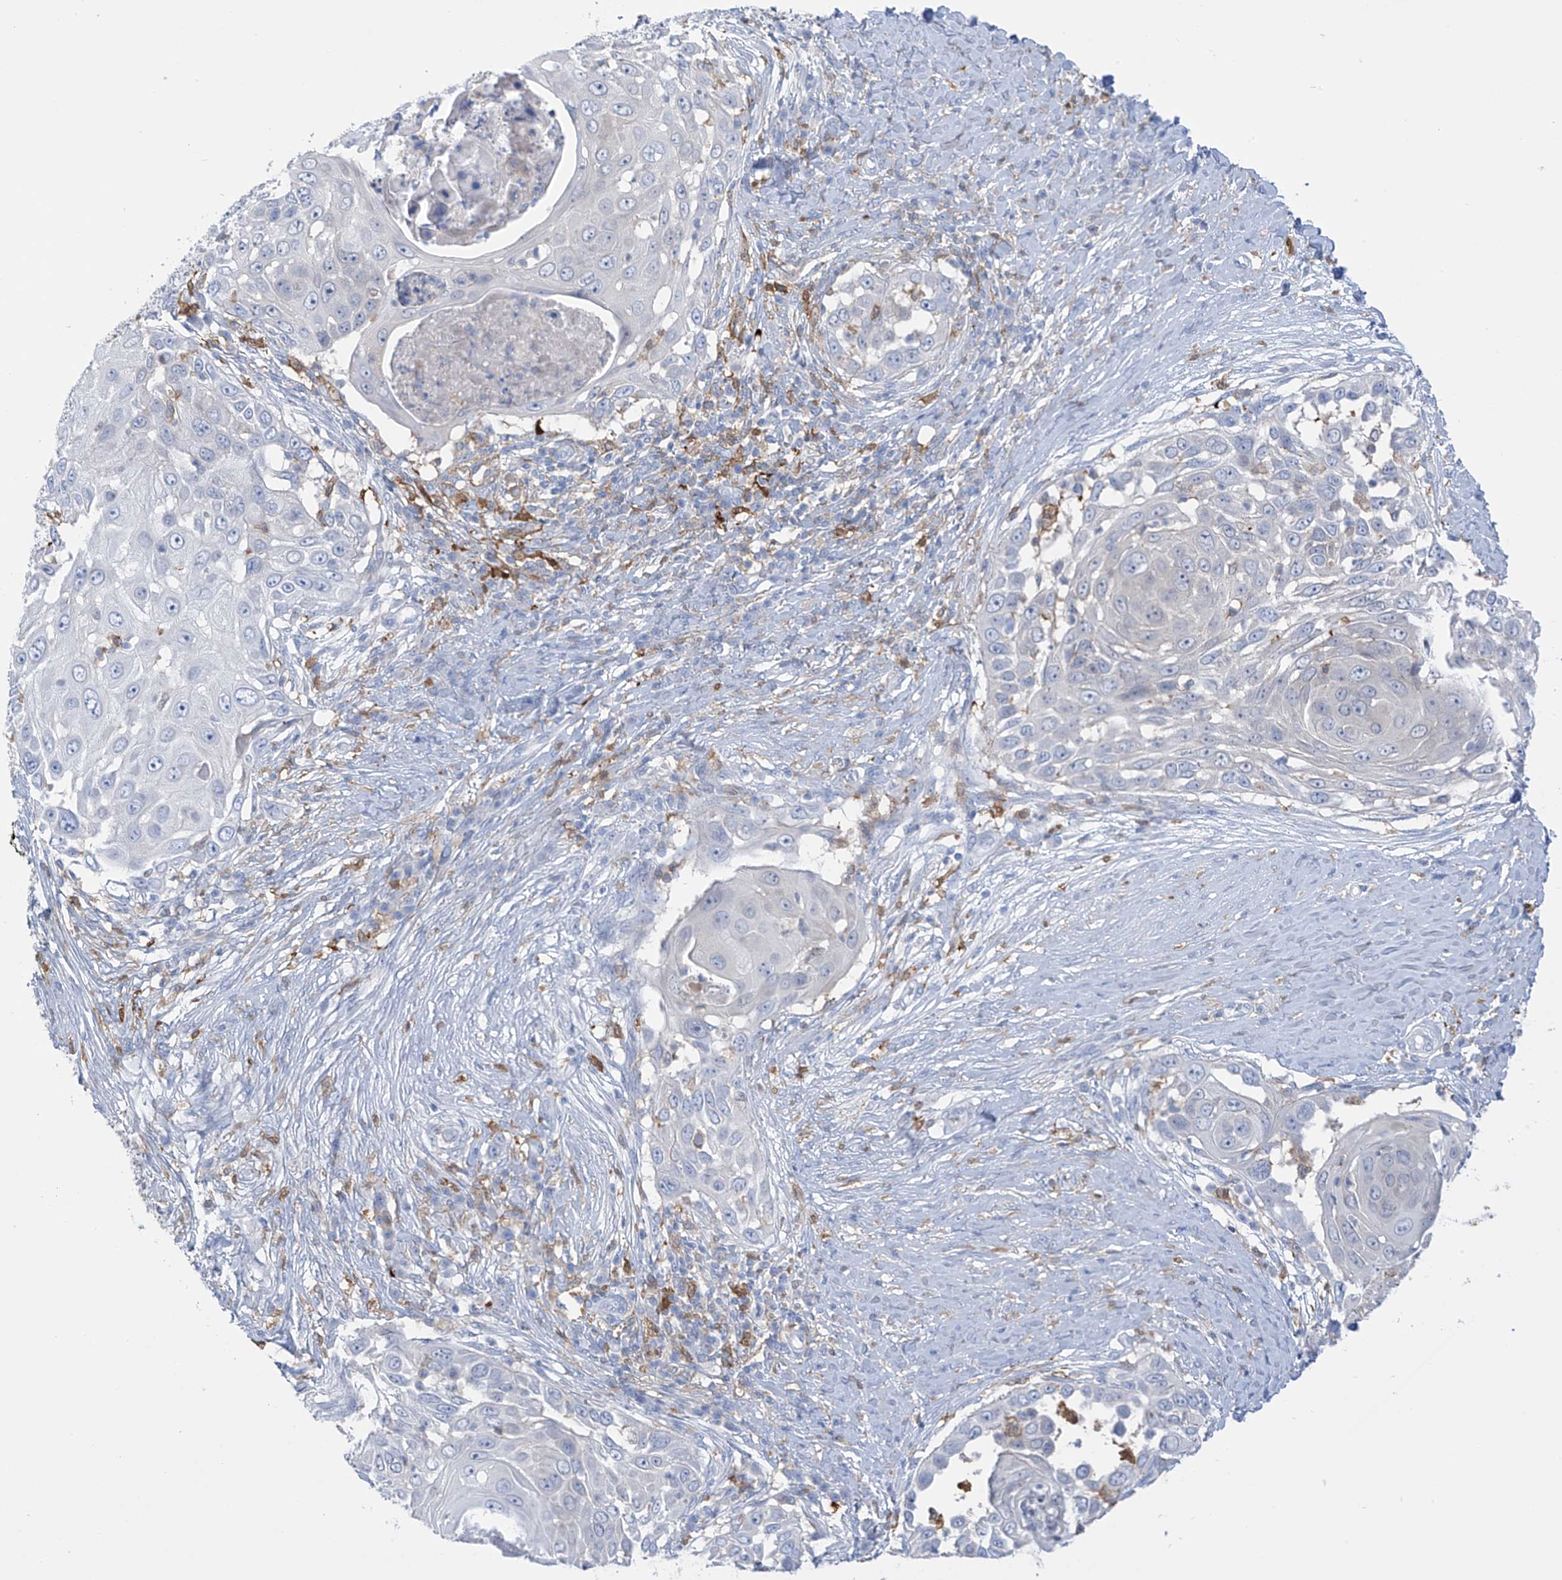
{"staining": {"intensity": "negative", "quantity": "none", "location": "none"}, "tissue": "skin cancer", "cell_type": "Tumor cells", "image_type": "cancer", "snomed": [{"axis": "morphology", "description": "Squamous cell carcinoma, NOS"}, {"axis": "topography", "description": "Skin"}], "caption": "An immunohistochemistry (IHC) micrograph of skin squamous cell carcinoma is shown. There is no staining in tumor cells of skin squamous cell carcinoma.", "gene": "TRMT2B", "patient": {"sex": "female", "age": 44}}